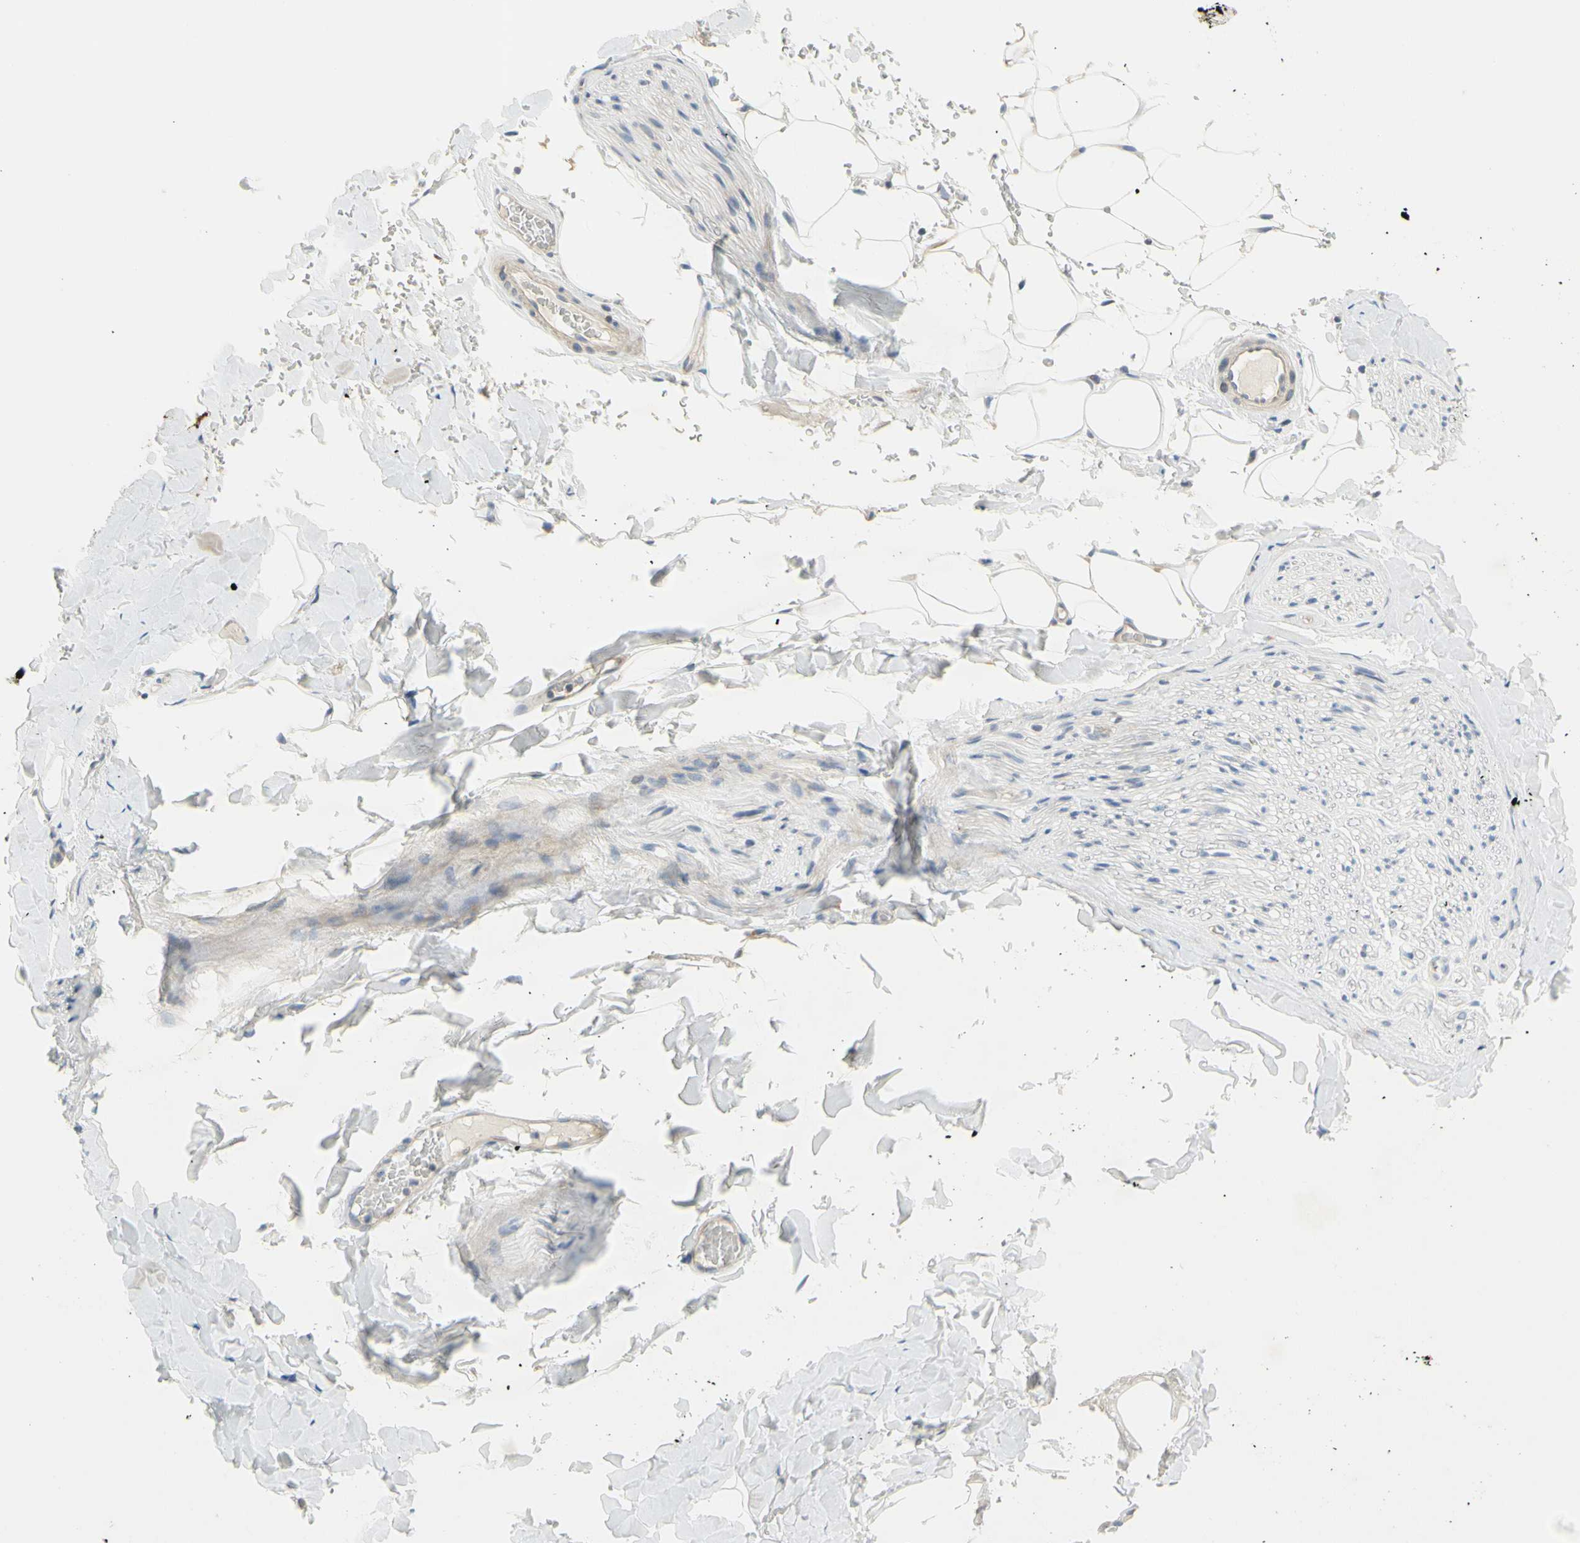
{"staining": {"intensity": "weak", "quantity": ">75%", "location": "cytoplasmic/membranous"}, "tissue": "adipose tissue", "cell_type": "Adipocytes", "image_type": "normal", "snomed": [{"axis": "morphology", "description": "Normal tissue, NOS"}, {"axis": "topography", "description": "Peripheral nerve tissue"}], "caption": "A photomicrograph showing weak cytoplasmic/membranous staining in approximately >75% of adipocytes in normal adipose tissue, as visualized by brown immunohistochemical staining.", "gene": "CCNB2", "patient": {"sex": "male", "age": 70}}